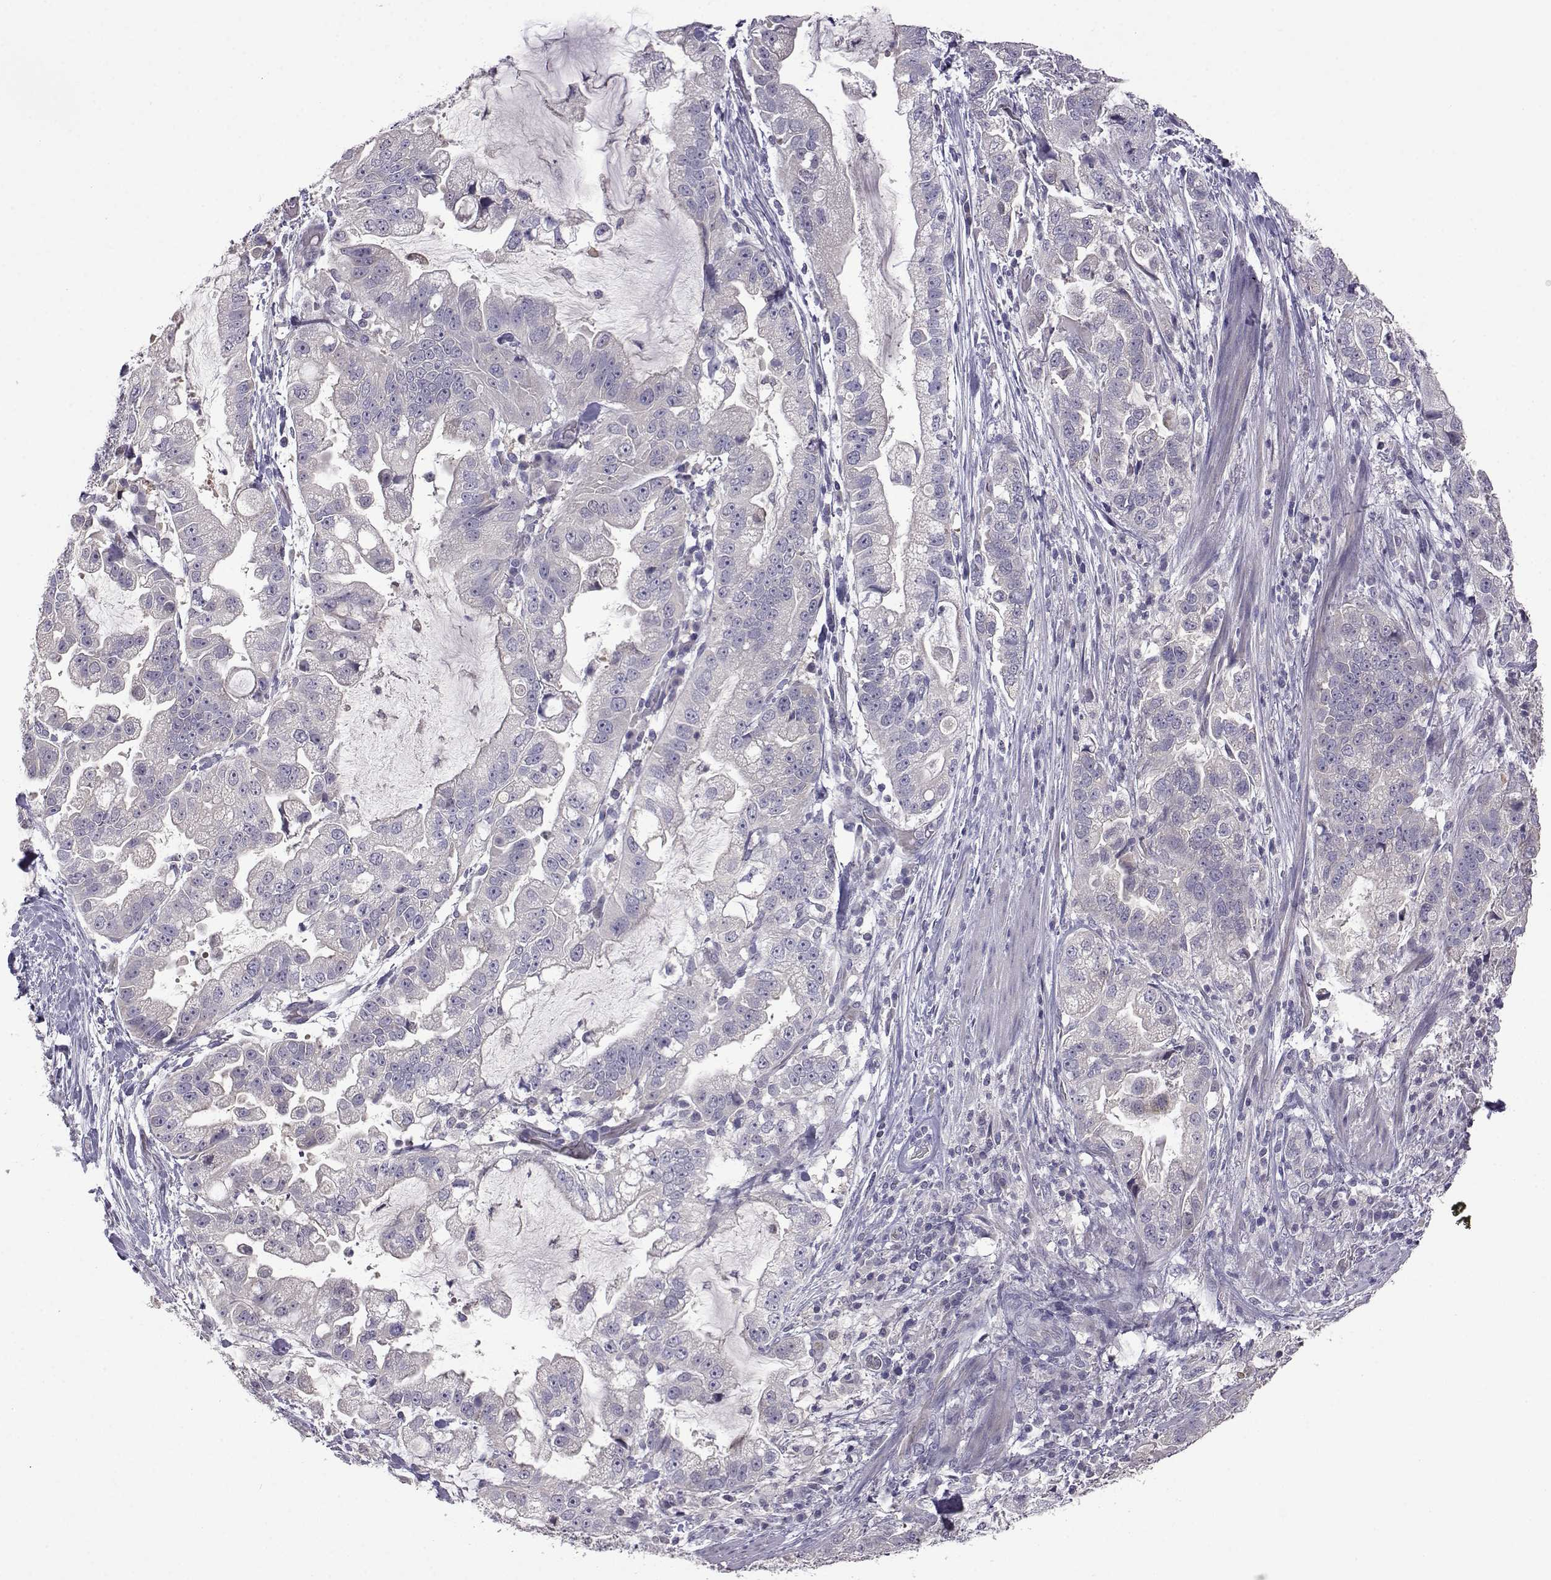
{"staining": {"intensity": "negative", "quantity": "none", "location": "none"}, "tissue": "stomach cancer", "cell_type": "Tumor cells", "image_type": "cancer", "snomed": [{"axis": "morphology", "description": "Adenocarcinoma, NOS"}, {"axis": "topography", "description": "Stomach"}], "caption": "Tumor cells show no significant expression in stomach adenocarcinoma. (DAB (3,3'-diaminobenzidine) immunohistochemistry visualized using brightfield microscopy, high magnification).", "gene": "VGF", "patient": {"sex": "male", "age": 59}}